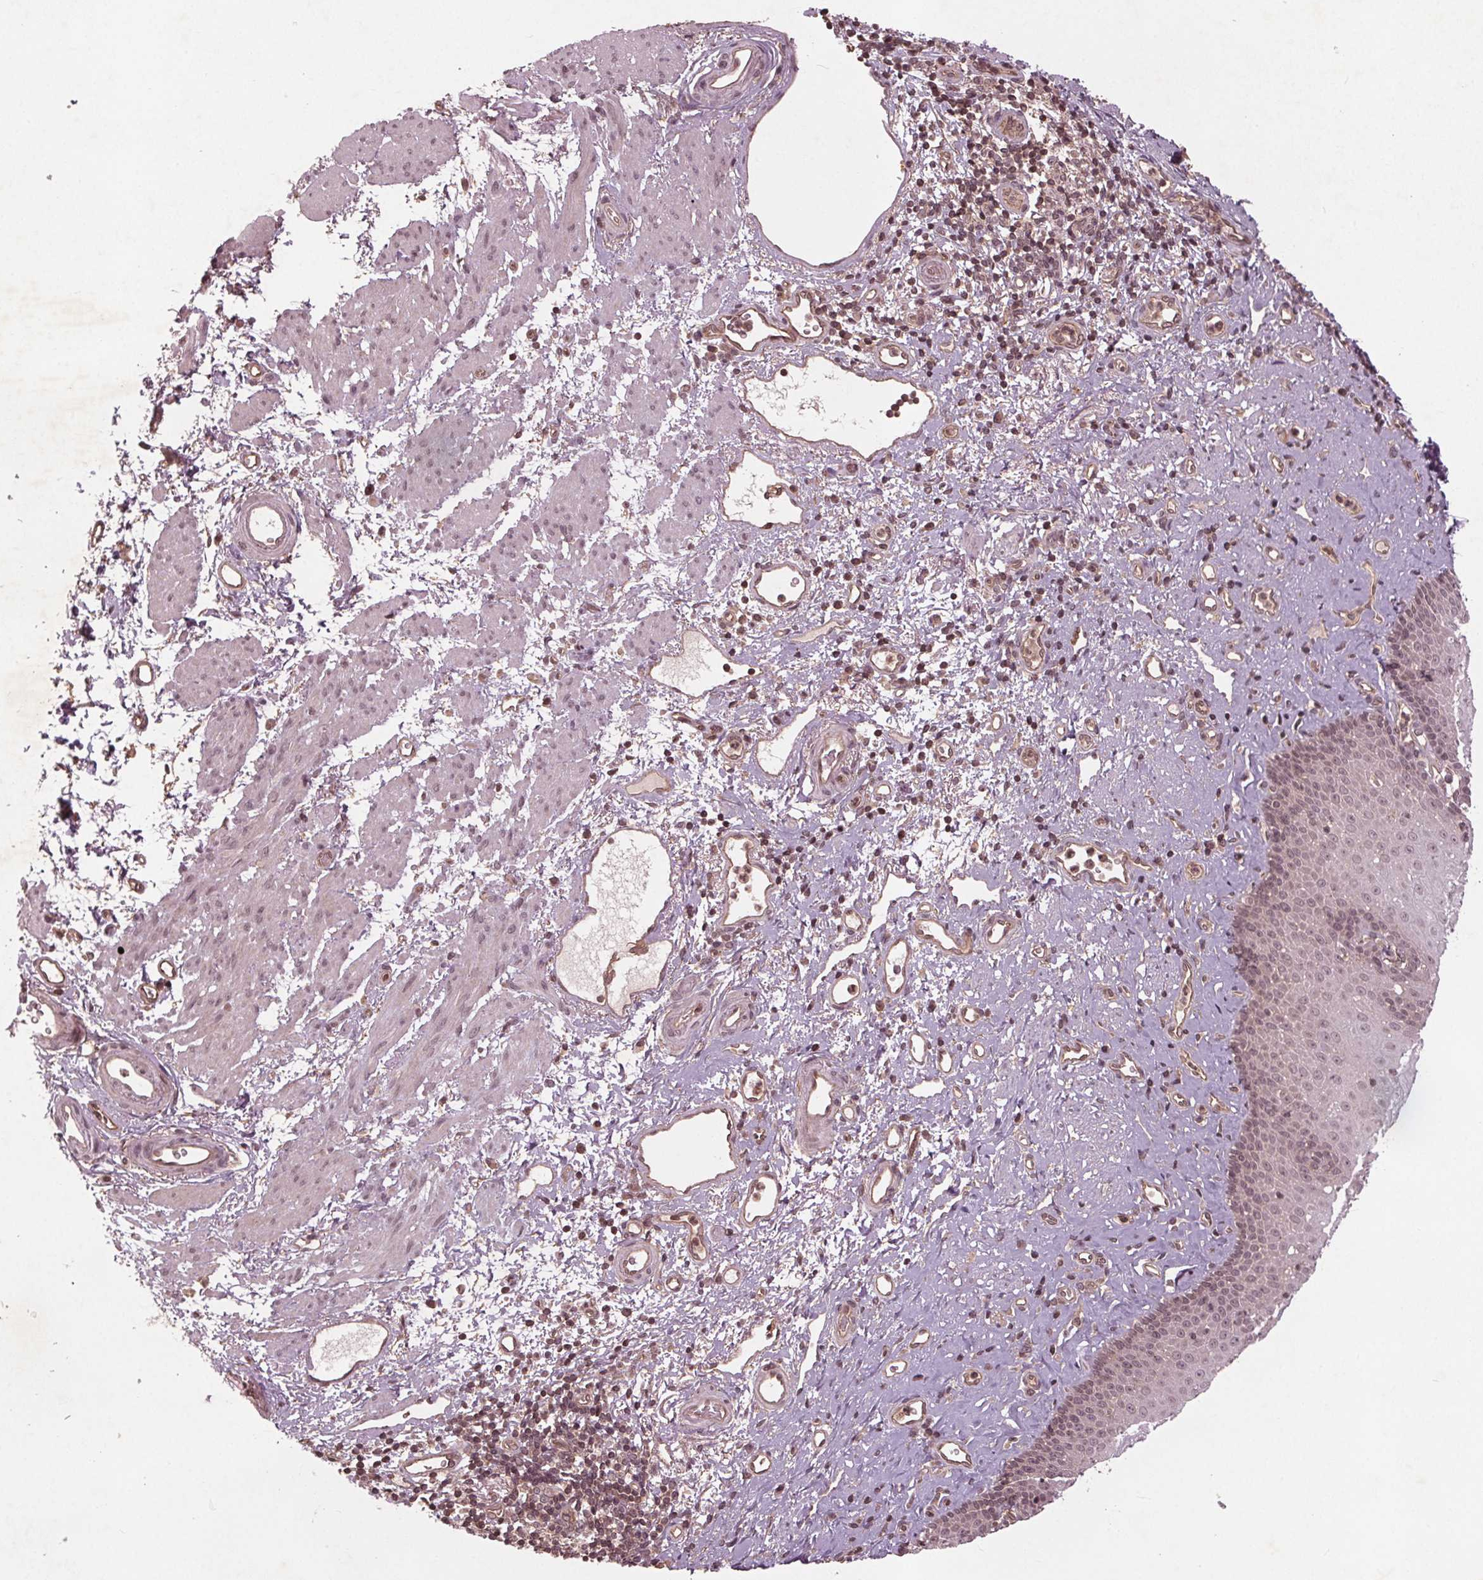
{"staining": {"intensity": "weak", "quantity": "25%-75%", "location": "nuclear"}, "tissue": "esophagus", "cell_type": "Squamous epithelial cells", "image_type": "normal", "snomed": [{"axis": "morphology", "description": "Normal tissue, NOS"}, {"axis": "topography", "description": "Esophagus"}], "caption": "Protein staining reveals weak nuclear expression in approximately 25%-75% of squamous epithelial cells in unremarkable esophagus. (DAB (3,3'-diaminobenzidine) IHC with brightfield microscopy, high magnification).", "gene": "BTBD1", "patient": {"sex": "female", "age": 68}}